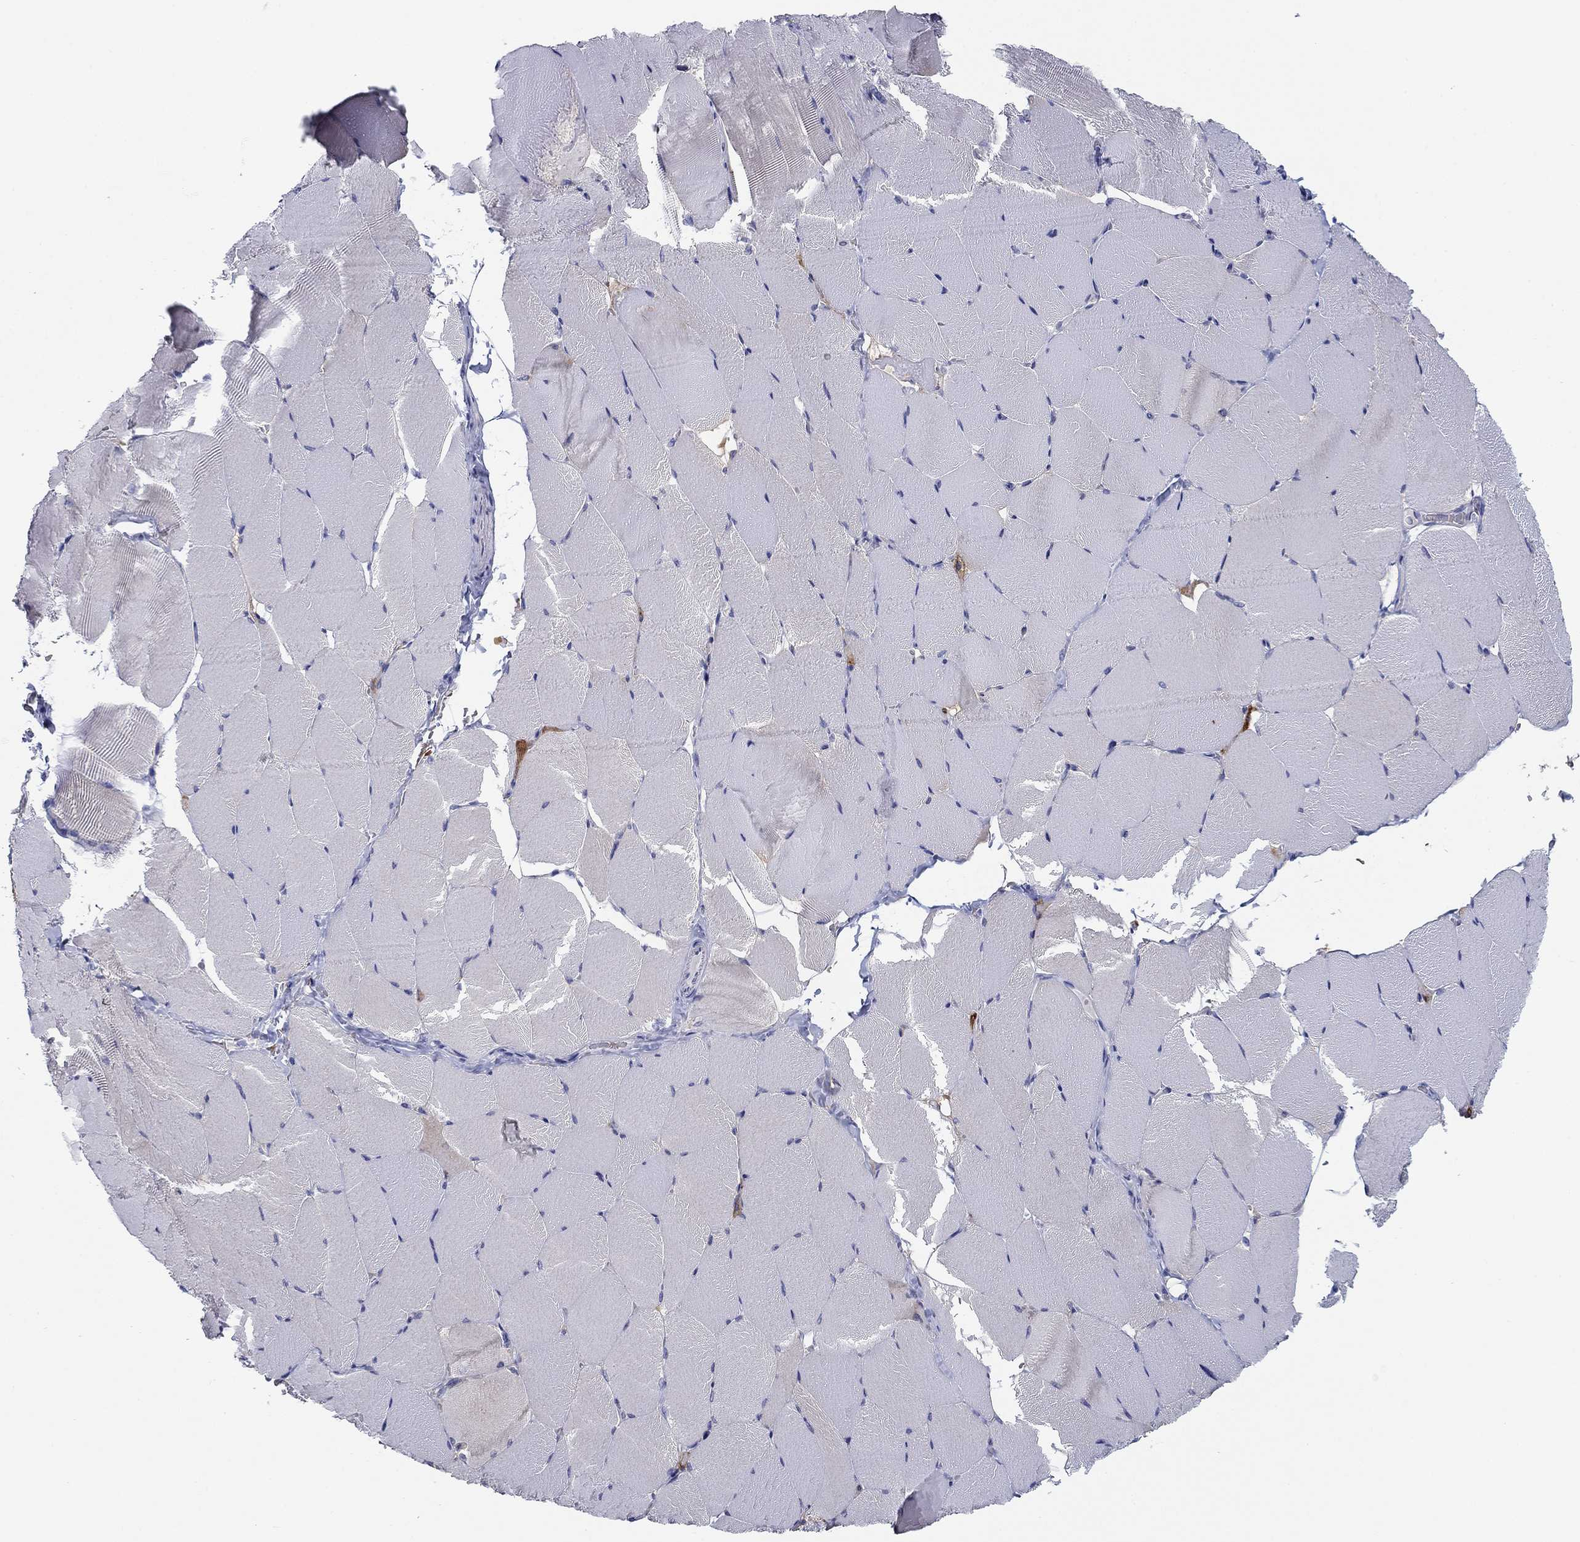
{"staining": {"intensity": "negative", "quantity": "none", "location": "none"}, "tissue": "skeletal muscle", "cell_type": "Myocytes", "image_type": "normal", "snomed": [{"axis": "morphology", "description": "Normal tissue, NOS"}, {"axis": "topography", "description": "Skeletal muscle"}], "caption": "Immunohistochemistry micrograph of normal human skeletal muscle stained for a protein (brown), which shows no staining in myocytes.", "gene": "GPC1", "patient": {"sex": "female", "age": 37}}